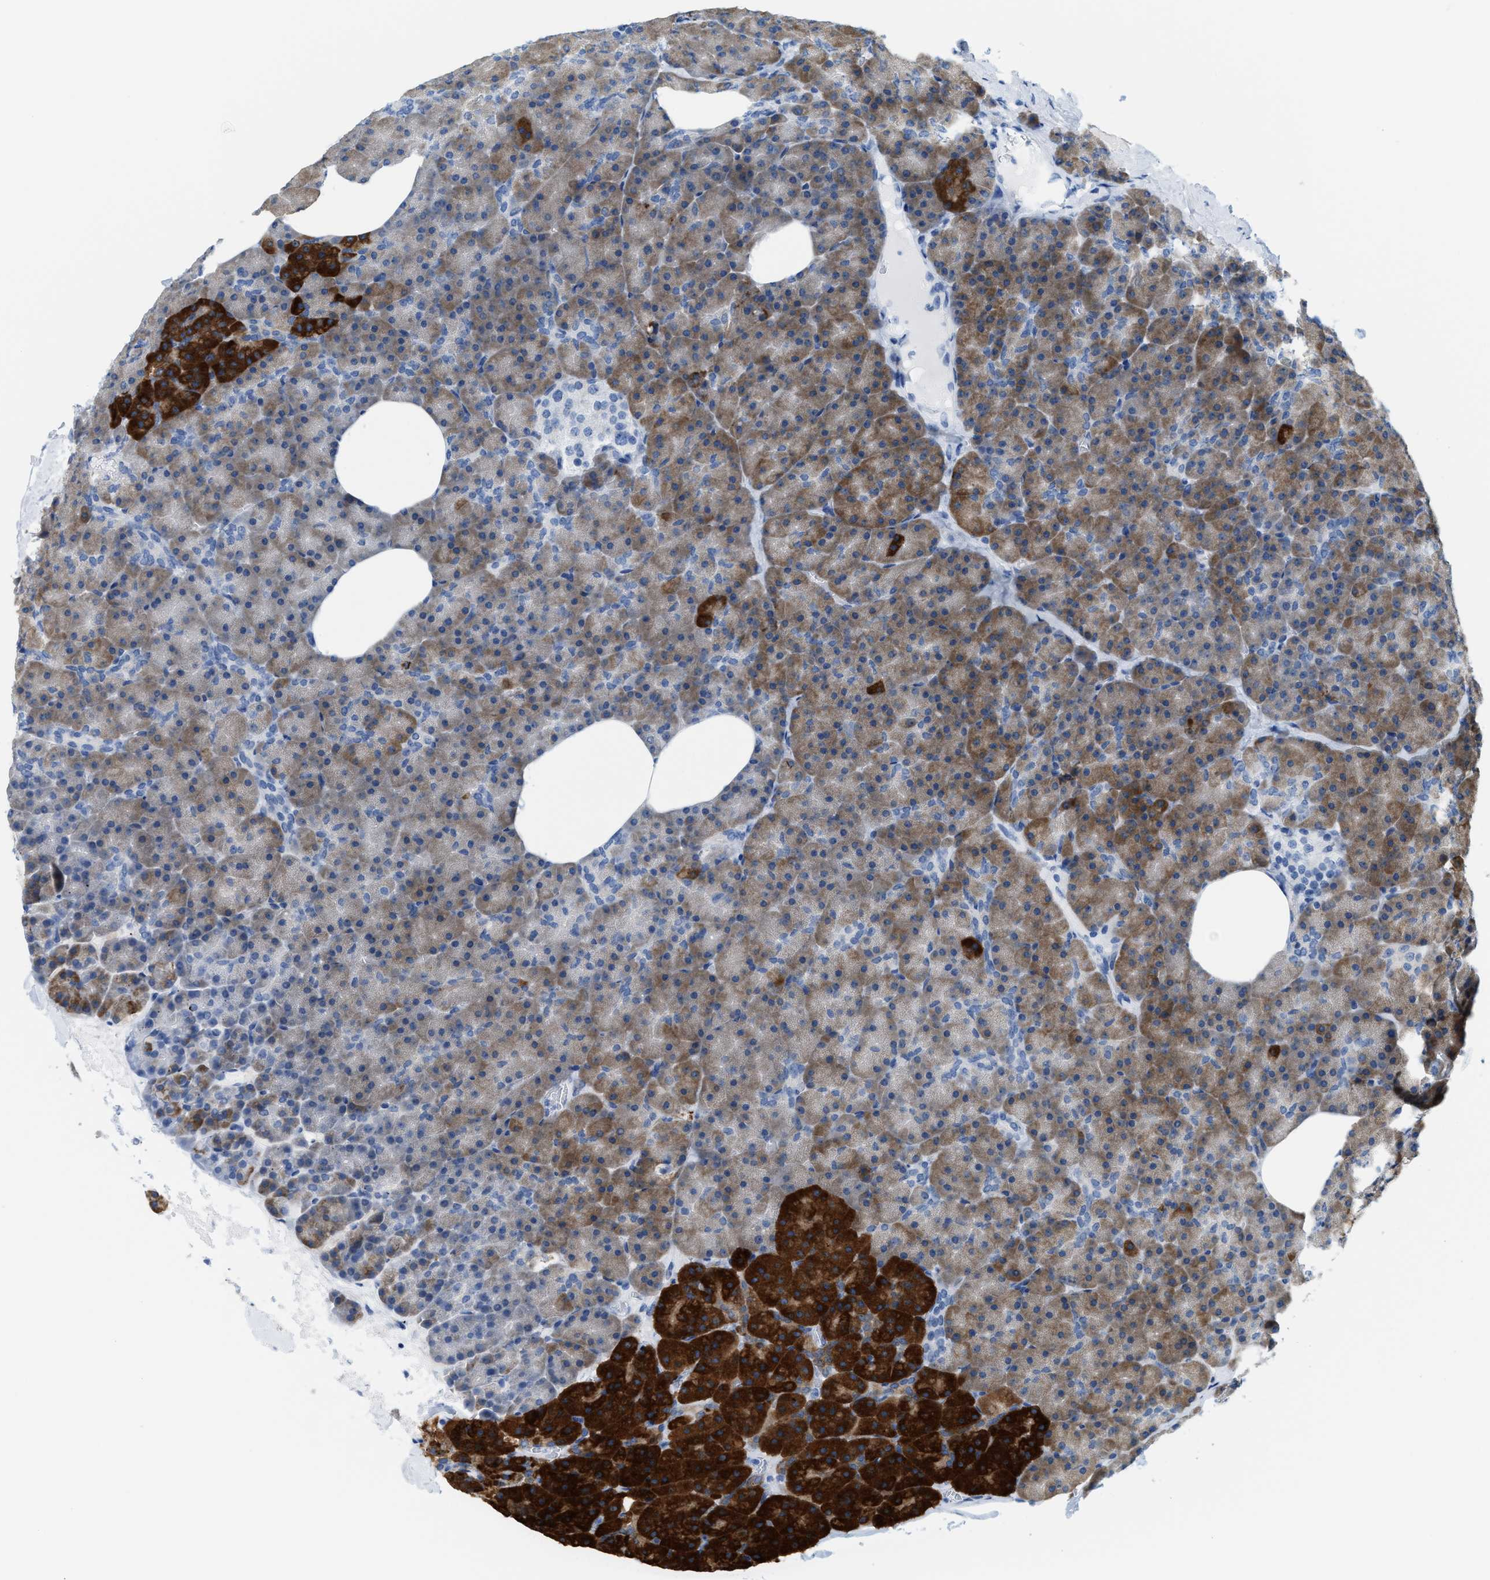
{"staining": {"intensity": "strong", "quantity": "25%-75%", "location": "cytoplasmic/membranous"}, "tissue": "pancreas", "cell_type": "Exocrine glandular cells", "image_type": "normal", "snomed": [{"axis": "morphology", "description": "Normal tissue, NOS"}, {"axis": "morphology", "description": "Carcinoid, malignant, NOS"}, {"axis": "topography", "description": "Pancreas"}], "caption": "IHC staining of unremarkable pancreas, which shows high levels of strong cytoplasmic/membranous staining in about 25%-75% of exocrine glandular cells indicating strong cytoplasmic/membranous protein expression. The staining was performed using DAB (brown) for protein detection and nuclei were counterstained in hematoxylin (blue).", "gene": "KIFC3", "patient": {"sex": "female", "age": 35}}